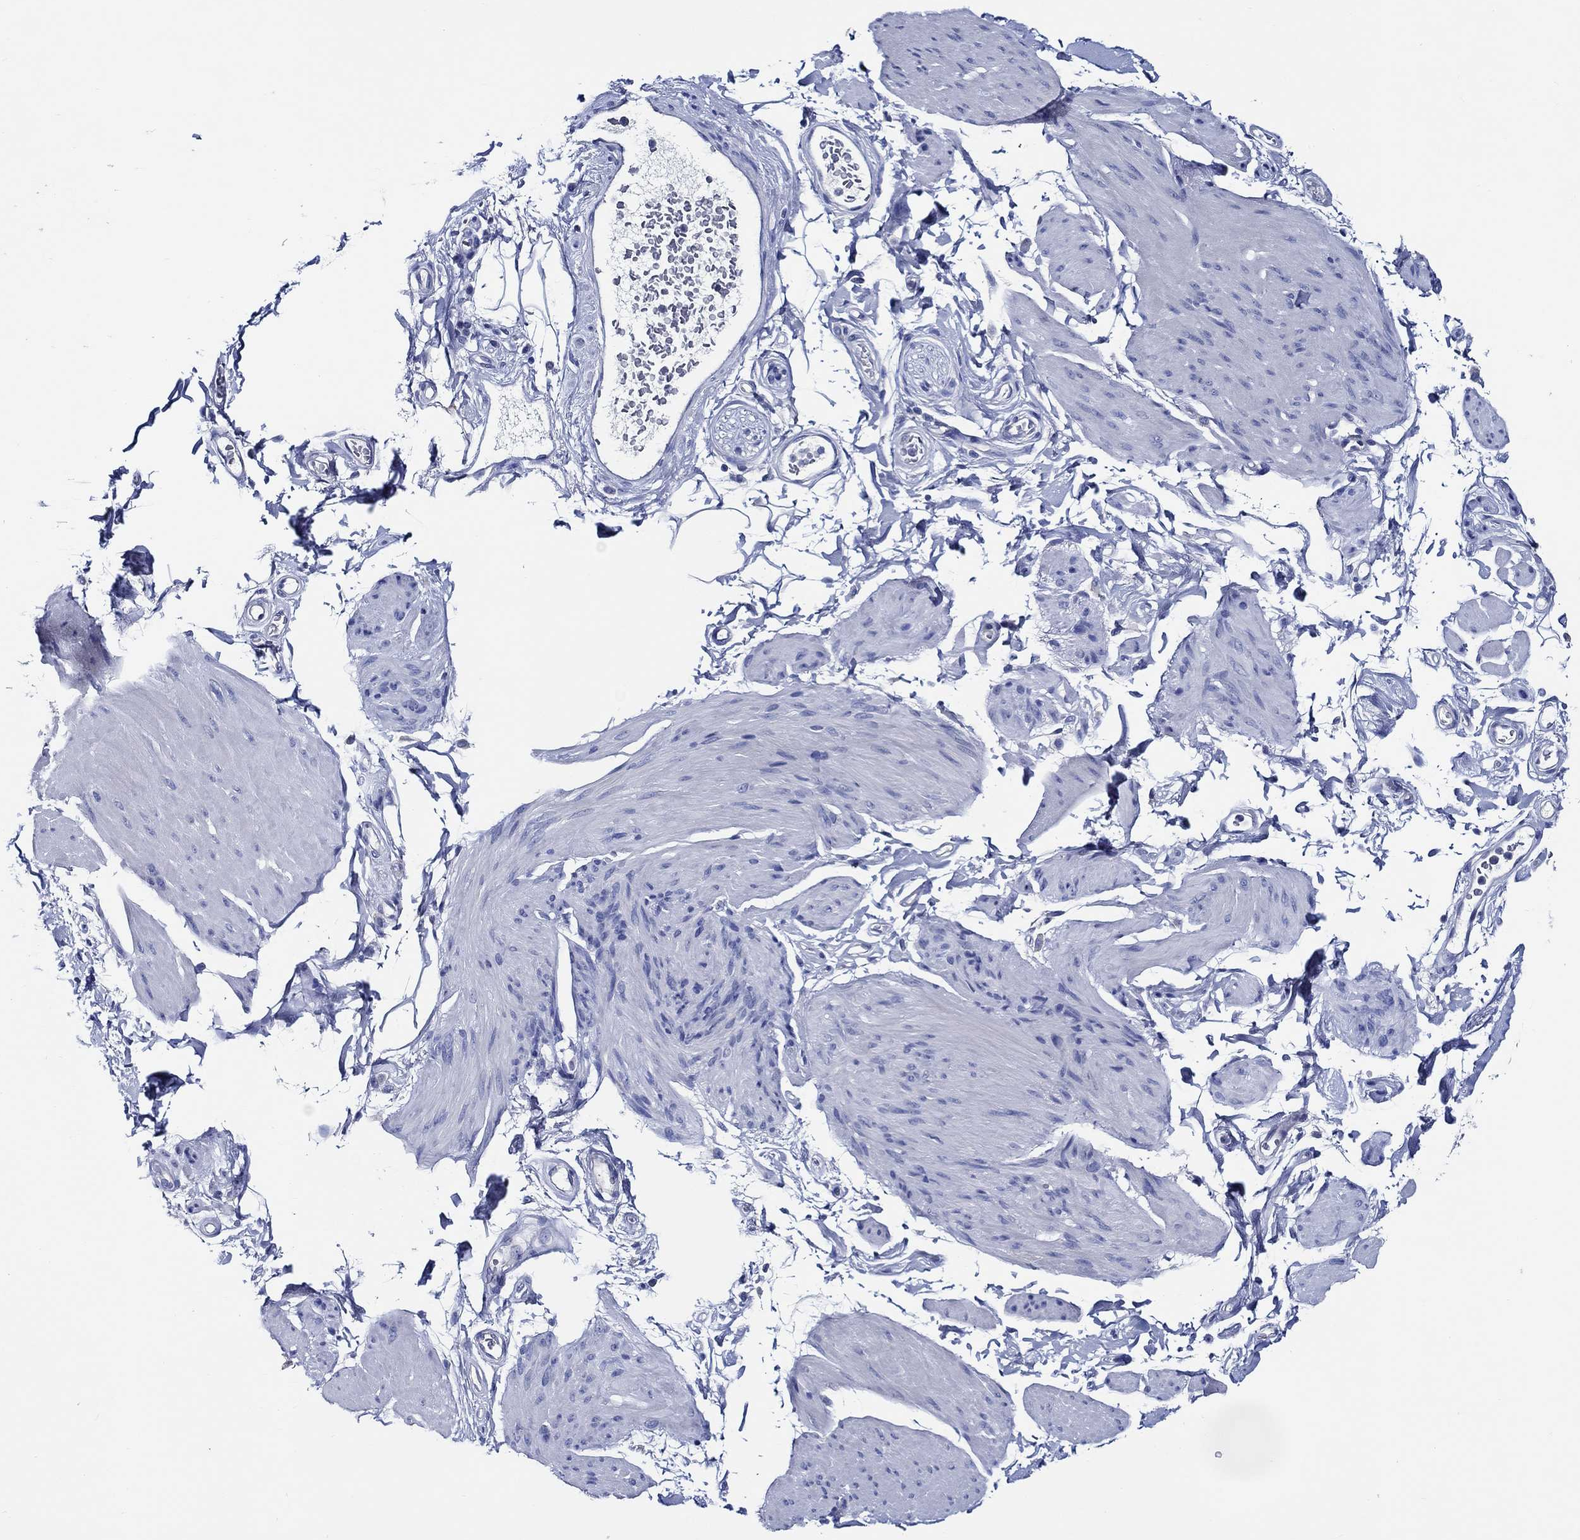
{"staining": {"intensity": "negative", "quantity": "none", "location": "none"}, "tissue": "smooth muscle", "cell_type": "Smooth muscle cells", "image_type": "normal", "snomed": [{"axis": "morphology", "description": "Normal tissue, NOS"}, {"axis": "topography", "description": "Adipose tissue"}, {"axis": "topography", "description": "Smooth muscle"}, {"axis": "topography", "description": "Peripheral nerve tissue"}], "caption": "A high-resolution histopathology image shows immunohistochemistry (IHC) staining of benign smooth muscle, which exhibits no significant staining in smooth muscle cells.", "gene": "SKOR1", "patient": {"sex": "male", "age": 83}}